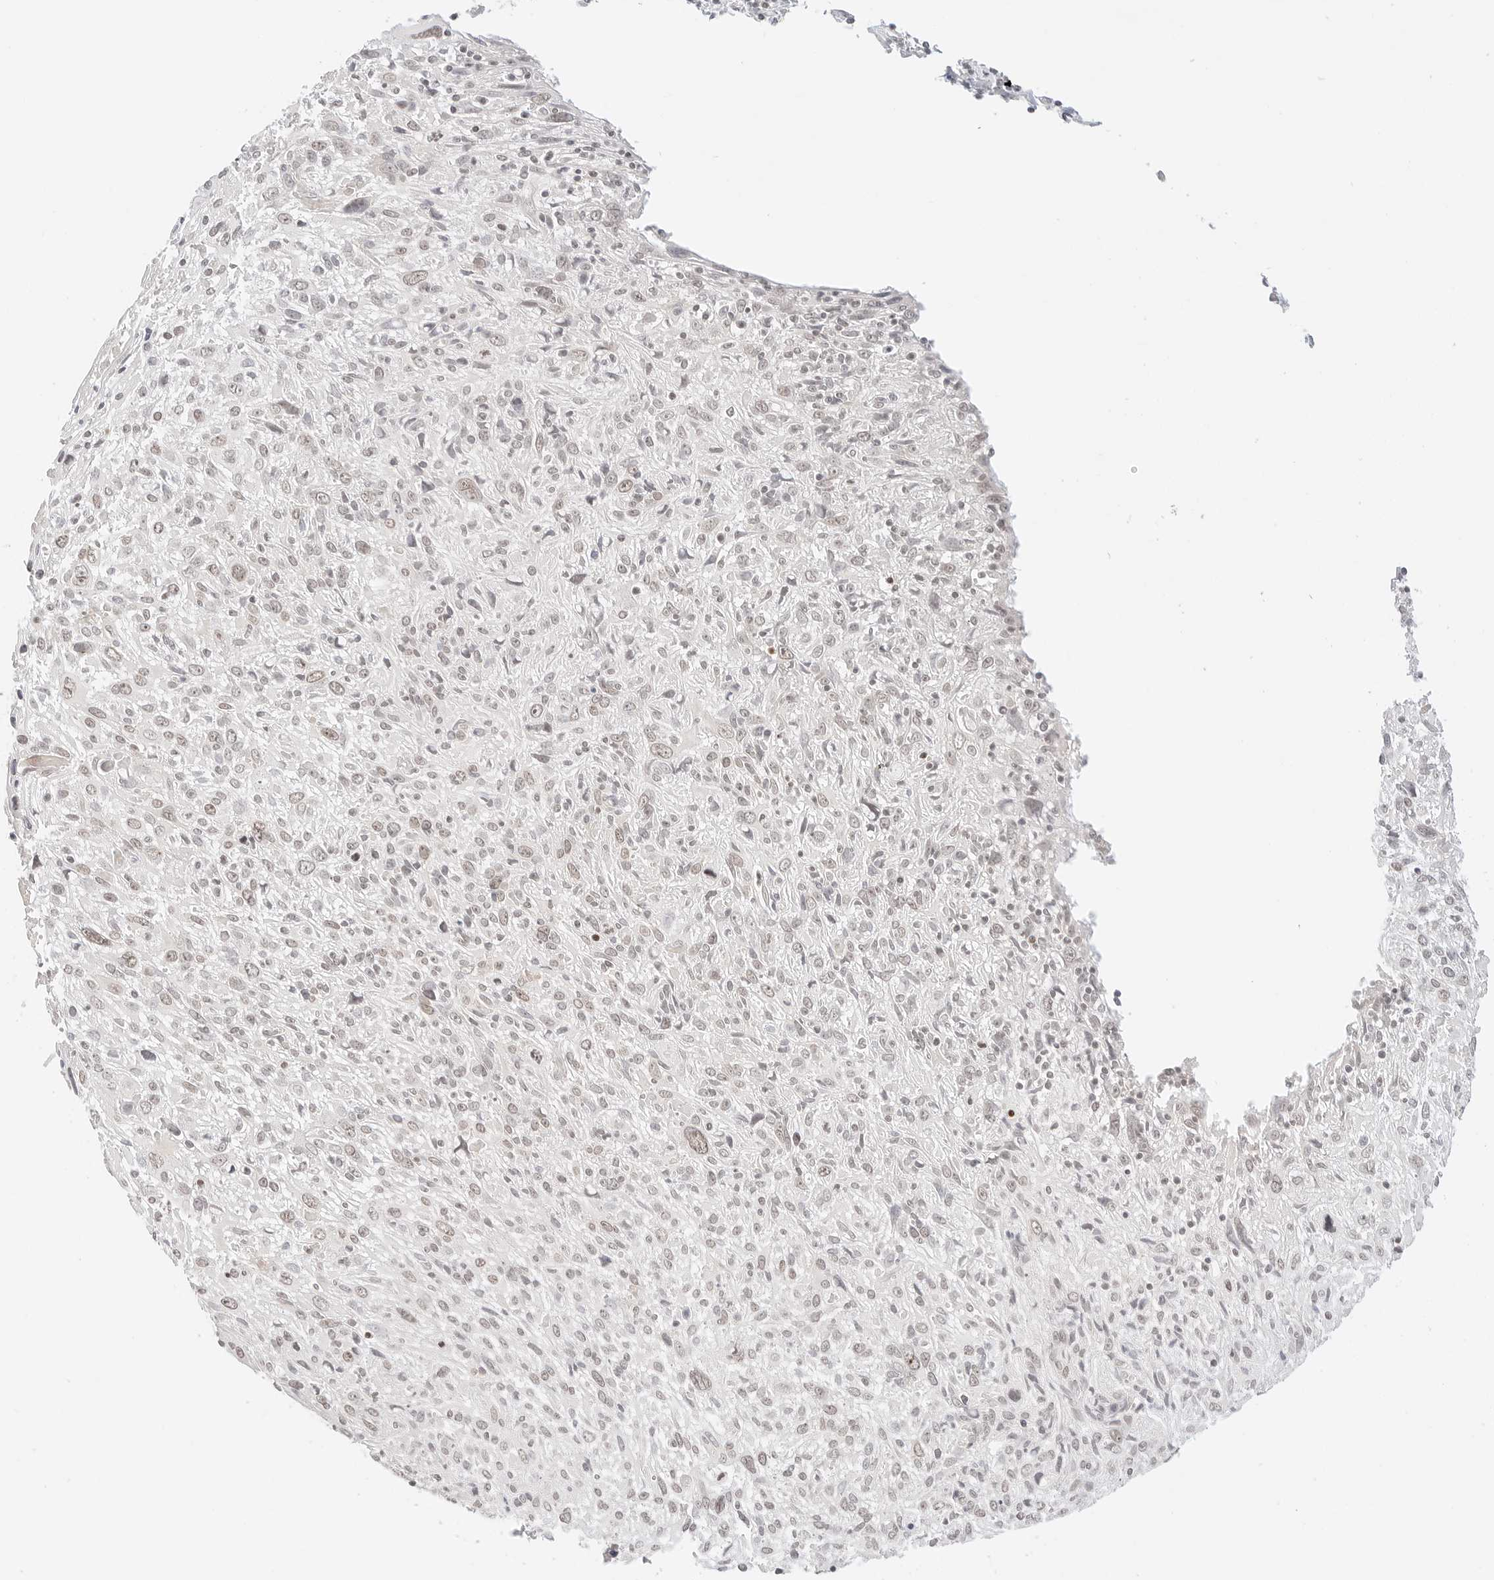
{"staining": {"intensity": "weak", "quantity": ">75%", "location": "nuclear"}, "tissue": "cervical cancer", "cell_type": "Tumor cells", "image_type": "cancer", "snomed": [{"axis": "morphology", "description": "Squamous cell carcinoma, NOS"}, {"axis": "topography", "description": "Cervix"}], "caption": "Cervical cancer stained with immunohistochemistry (IHC) exhibits weak nuclear positivity in approximately >75% of tumor cells.", "gene": "SEPTIN4", "patient": {"sex": "female", "age": 51}}